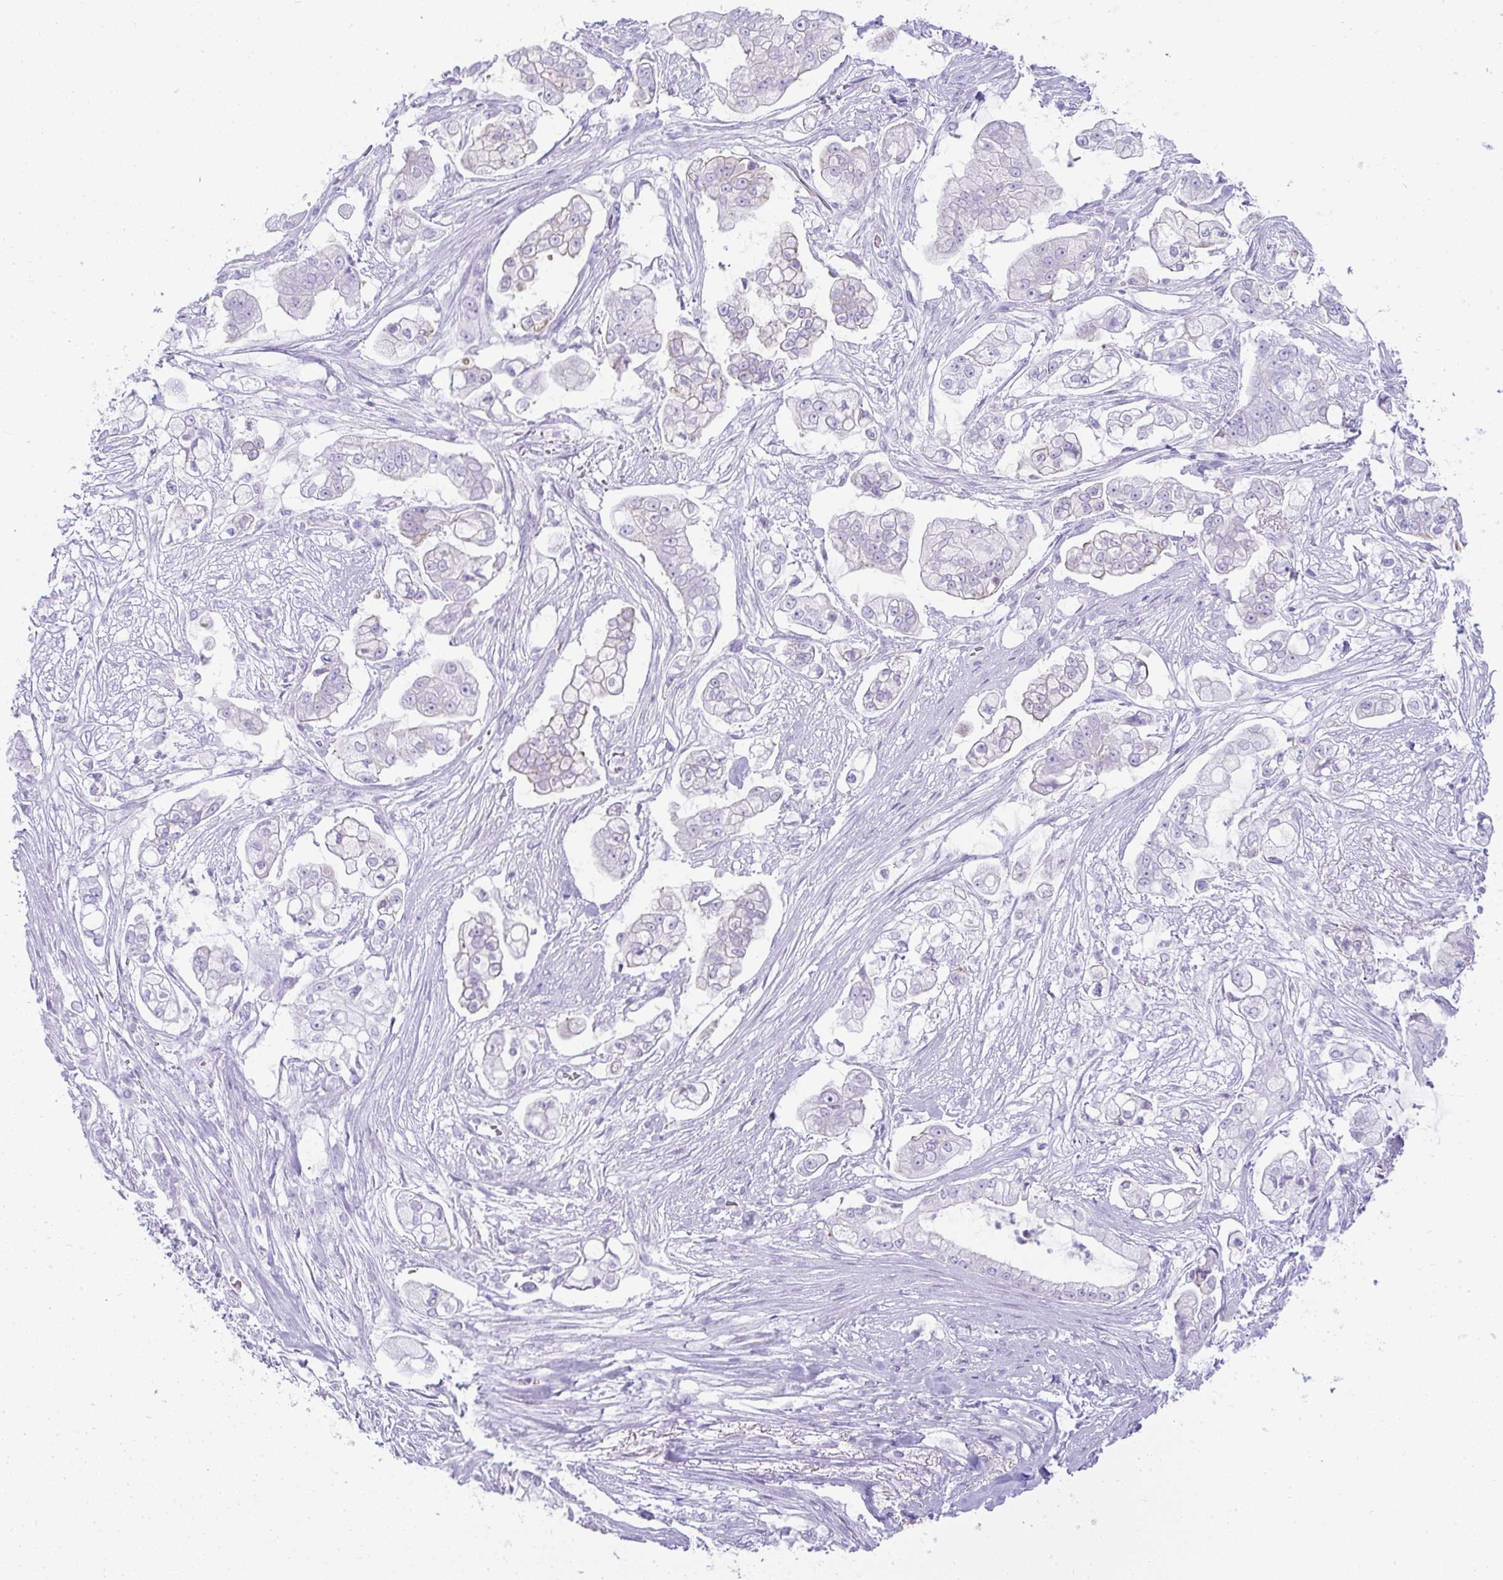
{"staining": {"intensity": "negative", "quantity": "none", "location": "none"}, "tissue": "pancreatic cancer", "cell_type": "Tumor cells", "image_type": "cancer", "snomed": [{"axis": "morphology", "description": "Adenocarcinoma, NOS"}, {"axis": "topography", "description": "Pancreas"}], "caption": "Immunohistochemistry (IHC) of human pancreatic cancer (adenocarcinoma) shows no staining in tumor cells. (IHC, brightfield microscopy, high magnification).", "gene": "RASL10A", "patient": {"sex": "female", "age": 69}}